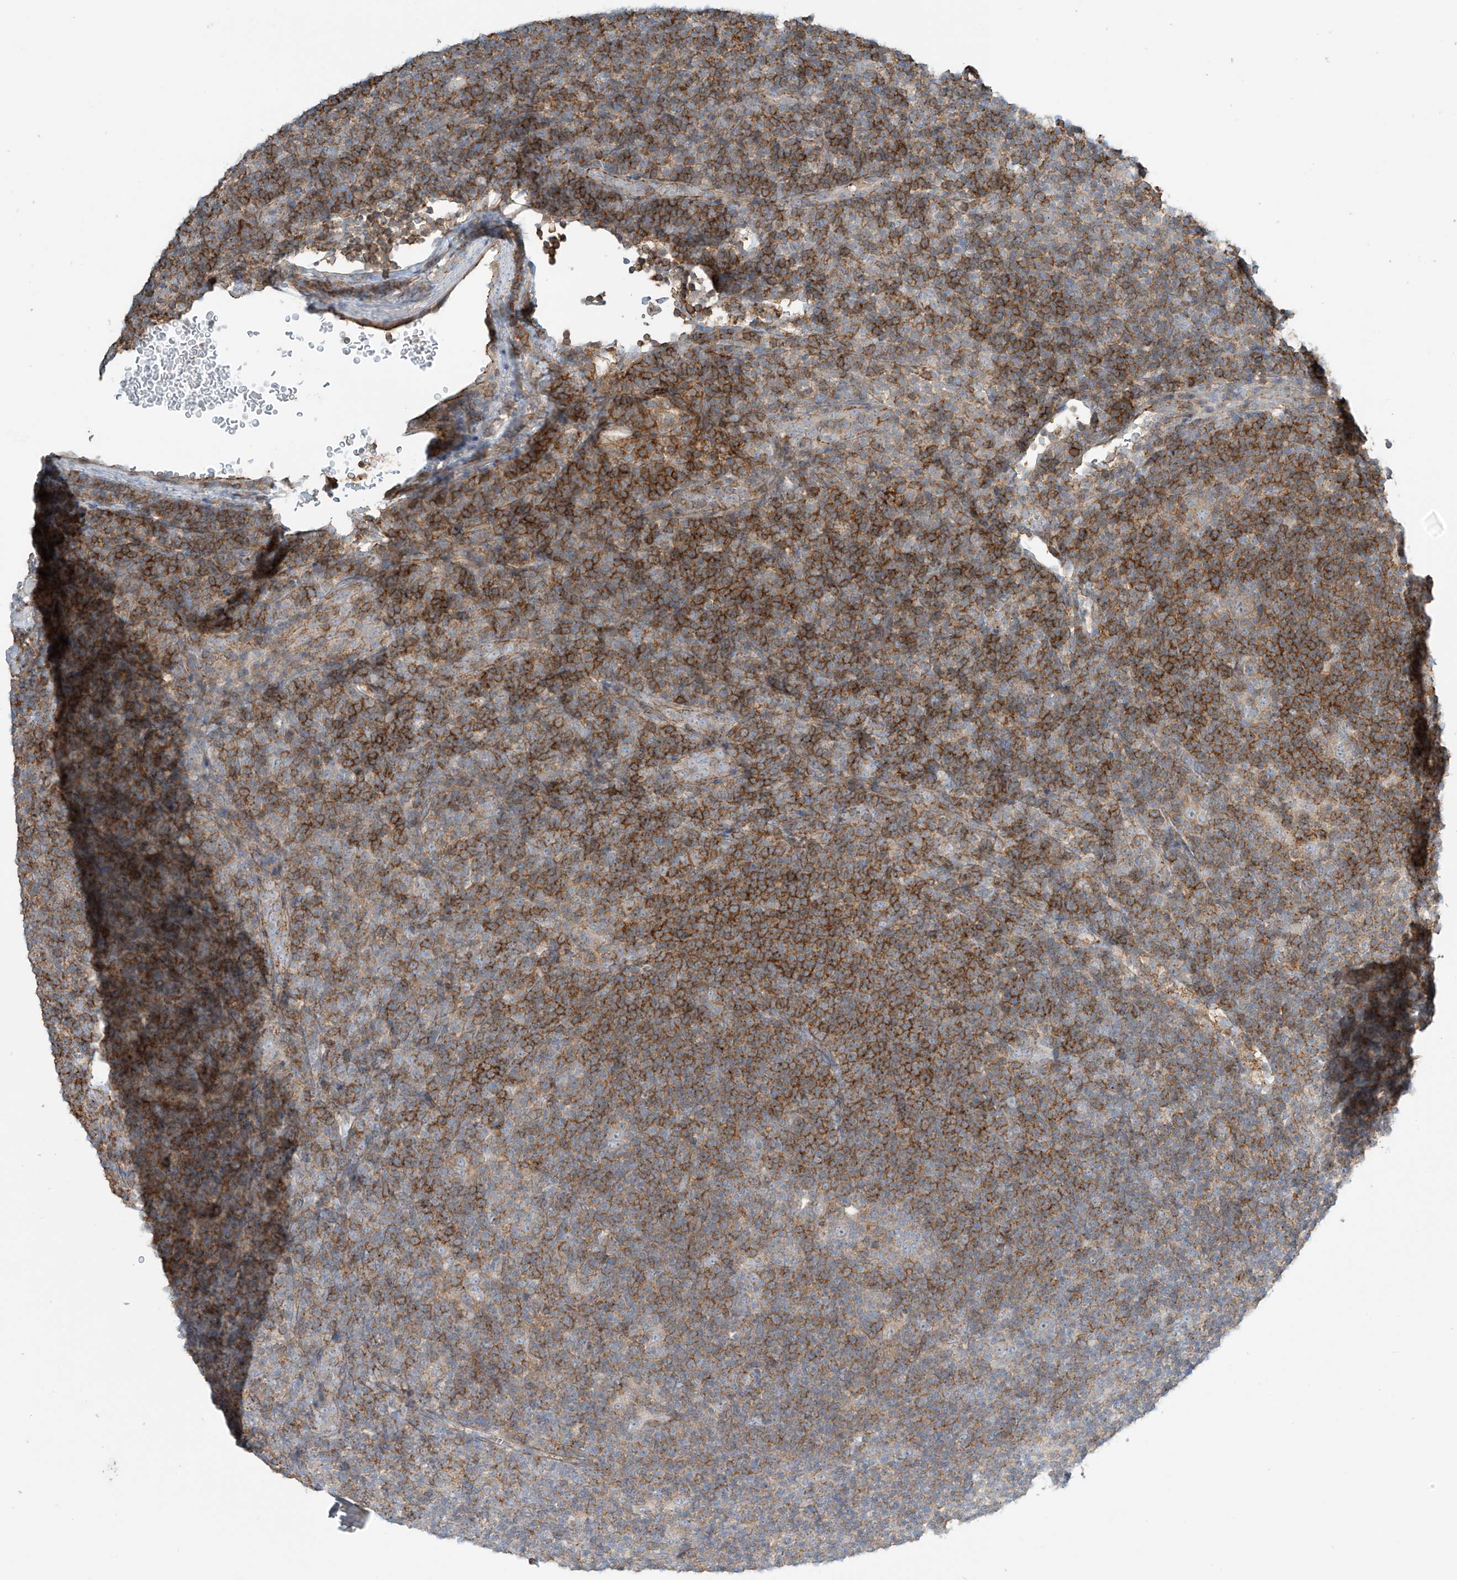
{"staining": {"intensity": "negative", "quantity": "none", "location": "none"}, "tissue": "lymphoma", "cell_type": "Tumor cells", "image_type": "cancer", "snomed": [{"axis": "morphology", "description": "Hodgkin's disease, NOS"}, {"axis": "topography", "description": "Lymph node"}], "caption": "Tumor cells show no significant expression in Hodgkin's disease.", "gene": "SLC9A2", "patient": {"sex": "female", "age": 57}}